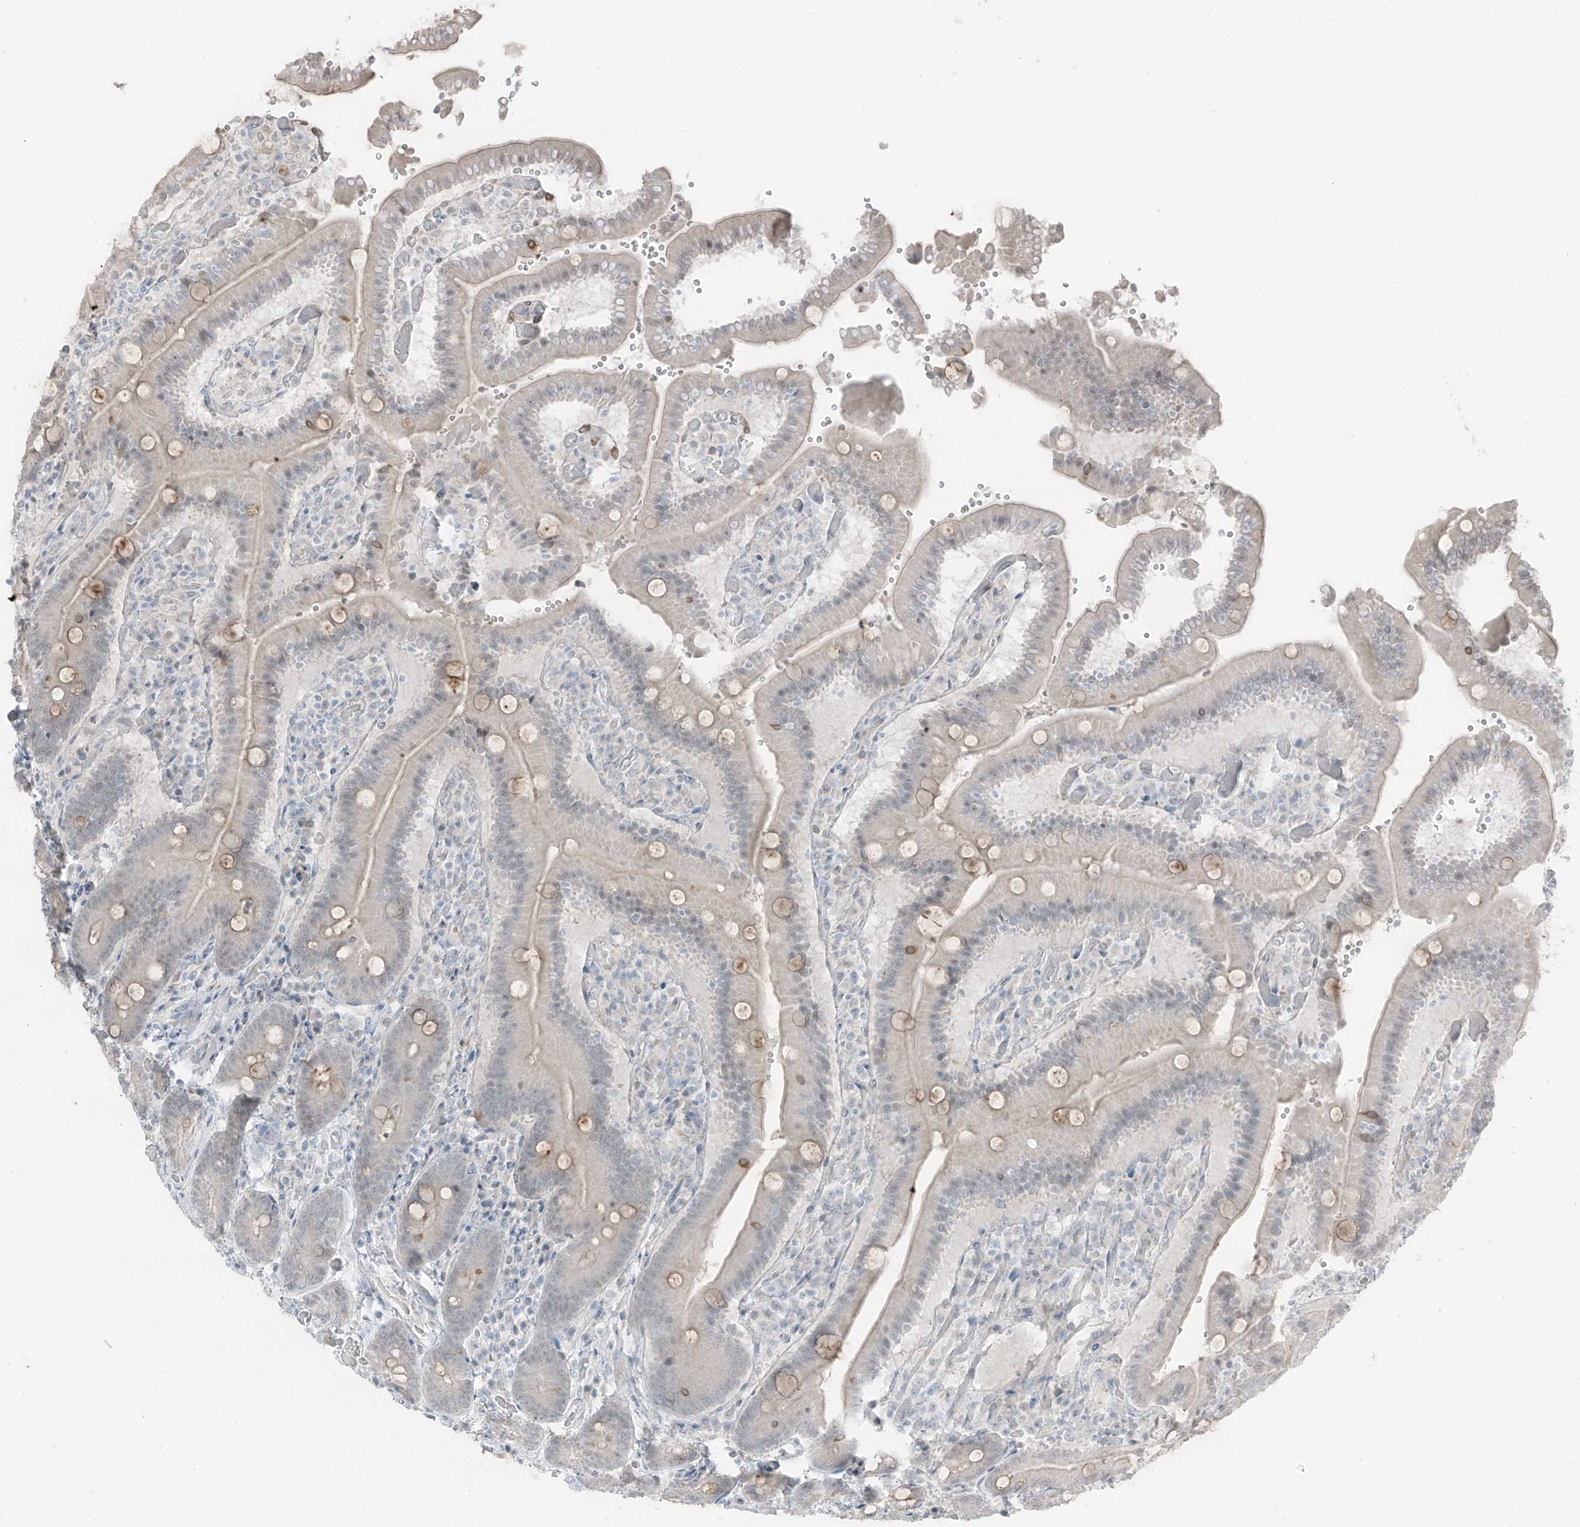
{"staining": {"intensity": "moderate", "quantity": "<25%", "location": "cytoplasmic/membranous"}, "tissue": "duodenum", "cell_type": "Glandular cells", "image_type": "normal", "snomed": [{"axis": "morphology", "description": "Normal tissue, NOS"}, {"axis": "topography", "description": "Duodenum"}], "caption": "IHC of normal duodenum displays low levels of moderate cytoplasmic/membranous expression in about <25% of glandular cells.", "gene": "PRDM6", "patient": {"sex": "female", "age": 62}}